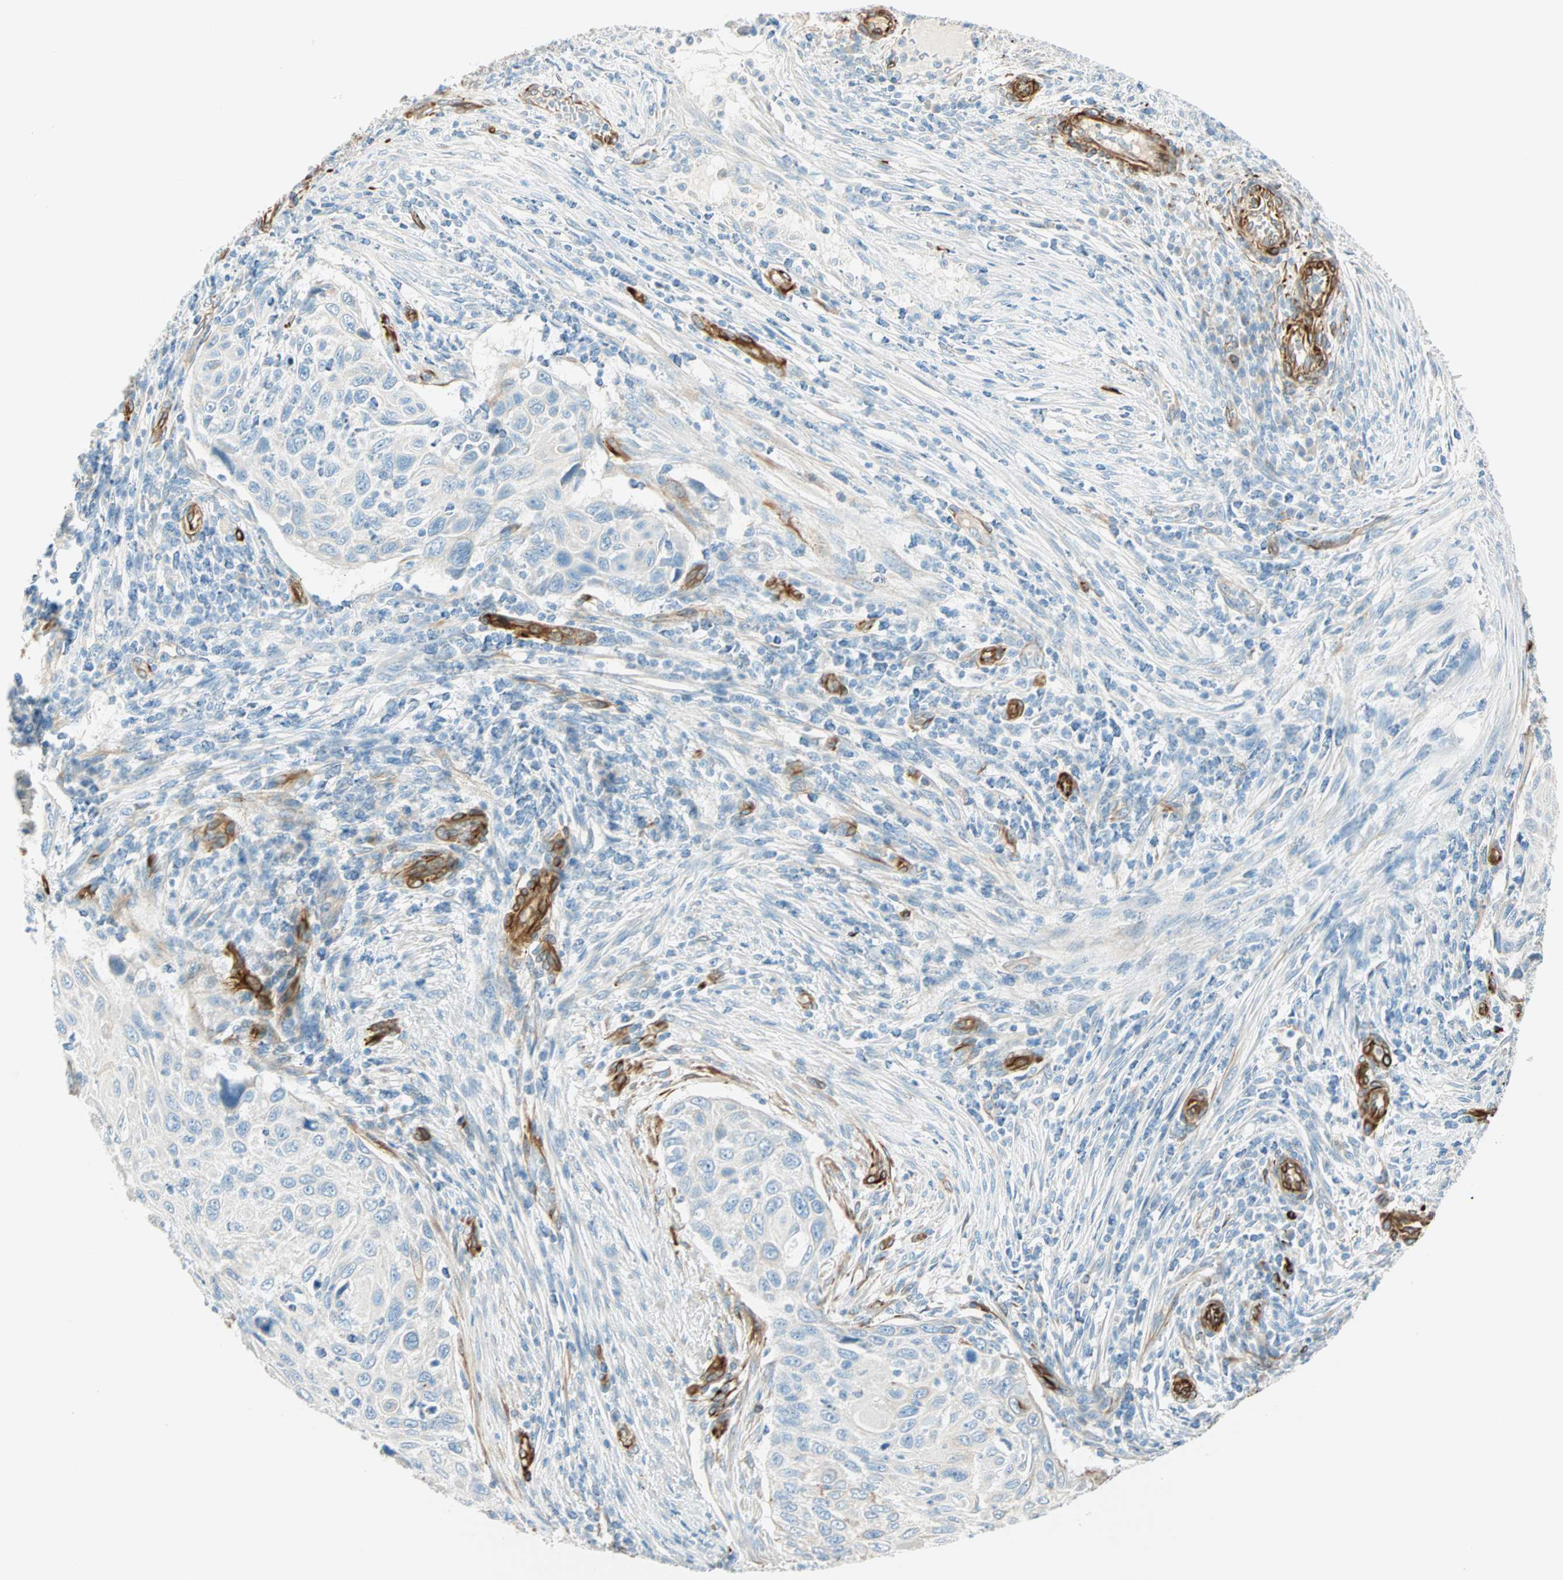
{"staining": {"intensity": "negative", "quantity": "none", "location": "none"}, "tissue": "cervical cancer", "cell_type": "Tumor cells", "image_type": "cancer", "snomed": [{"axis": "morphology", "description": "Squamous cell carcinoma, NOS"}, {"axis": "topography", "description": "Cervix"}], "caption": "Cervical cancer (squamous cell carcinoma) was stained to show a protein in brown. There is no significant staining in tumor cells.", "gene": "NES", "patient": {"sex": "female", "age": 70}}